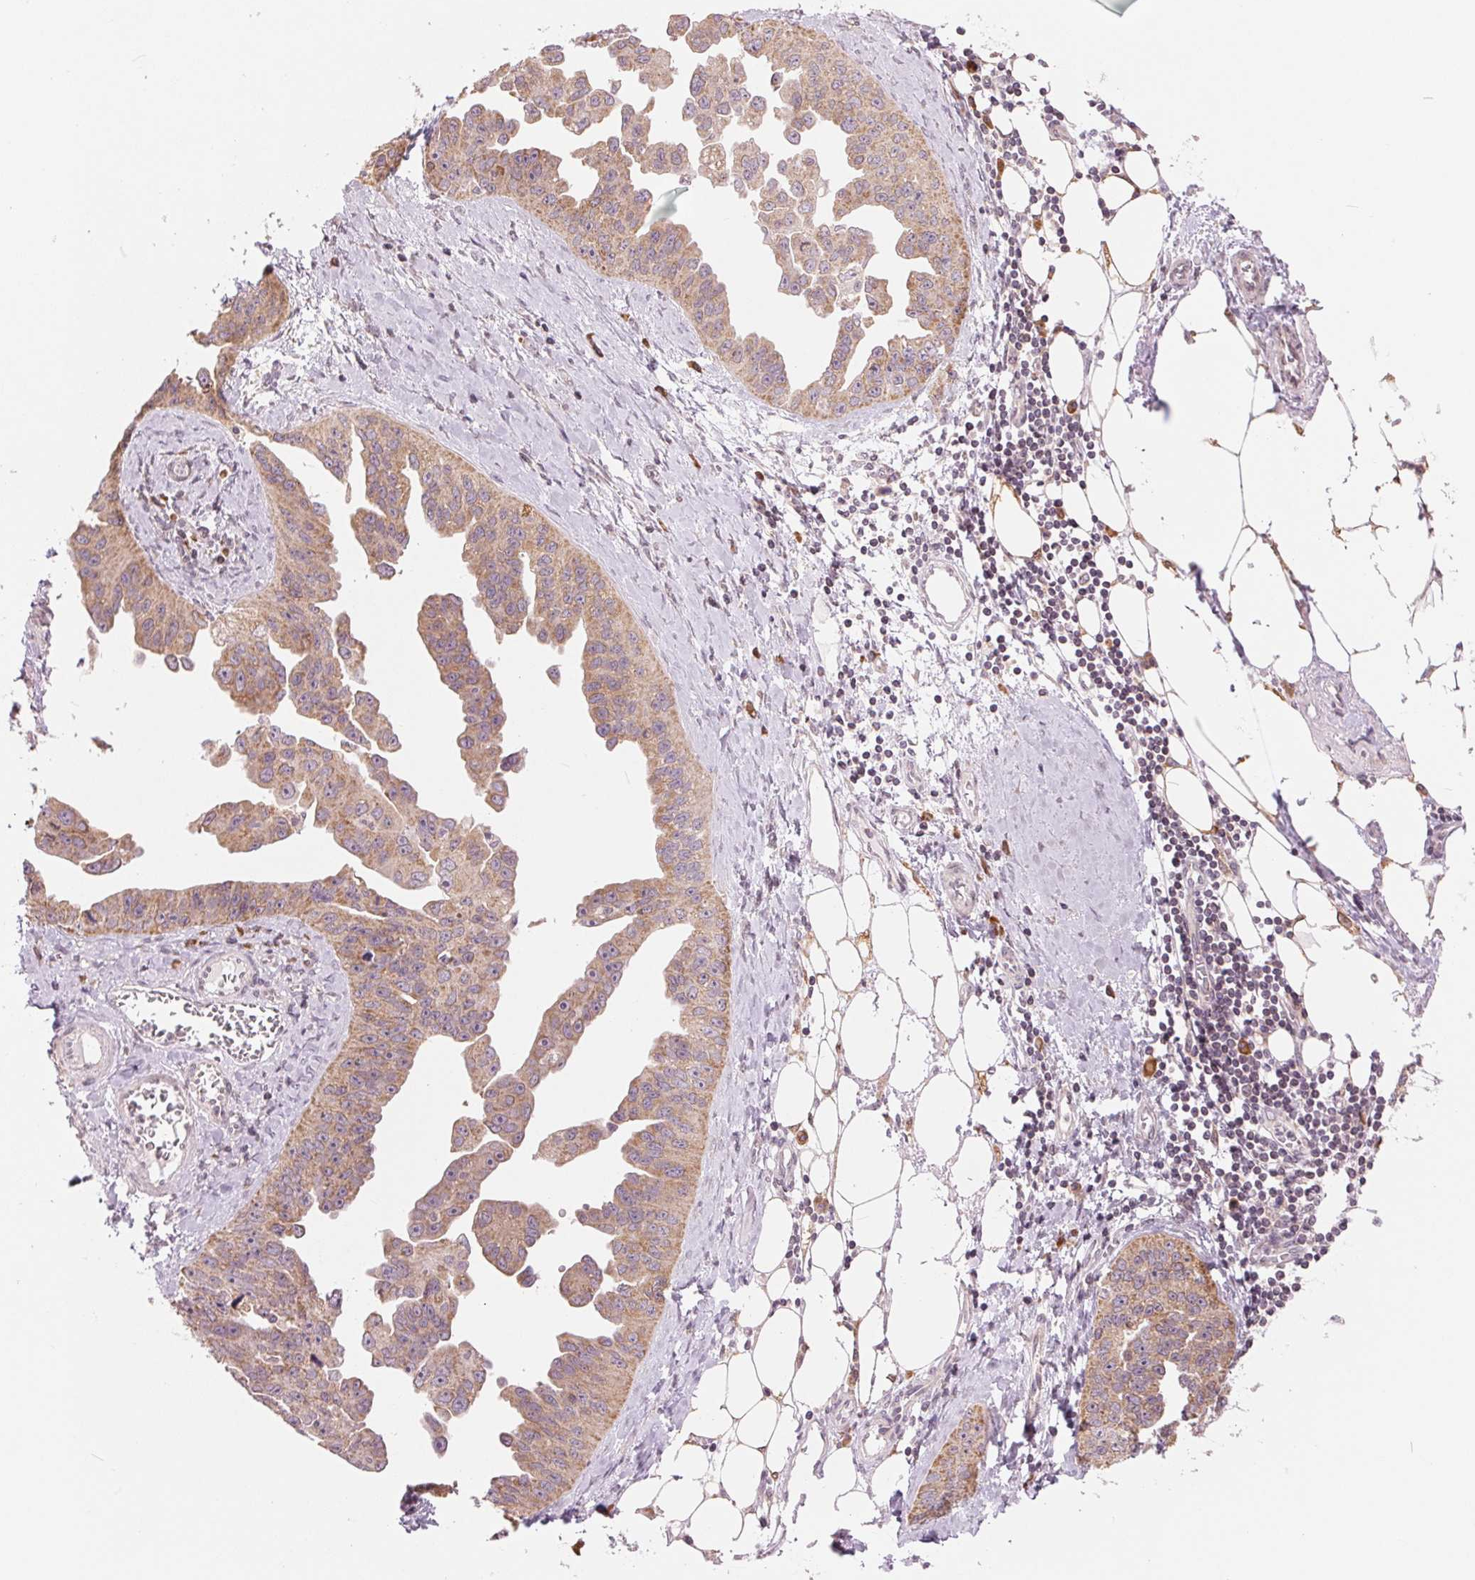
{"staining": {"intensity": "weak", "quantity": "25%-75%", "location": "cytoplasmic/membranous"}, "tissue": "ovarian cancer", "cell_type": "Tumor cells", "image_type": "cancer", "snomed": [{"axis": "morphology", "description": "Cystadenocarcinoma, serous, NOS"}, {"axis": "topography", "description": "Ovary"}], "caption": "Ovarian serous cystadenocarcinoma stained for a protein (brown) displays weak cytoplasmic/membranous positive staining in approximately 25%-75% of tumor cells.", "gene": "TECR", "patient": {"sex": "female", "age": 75}}